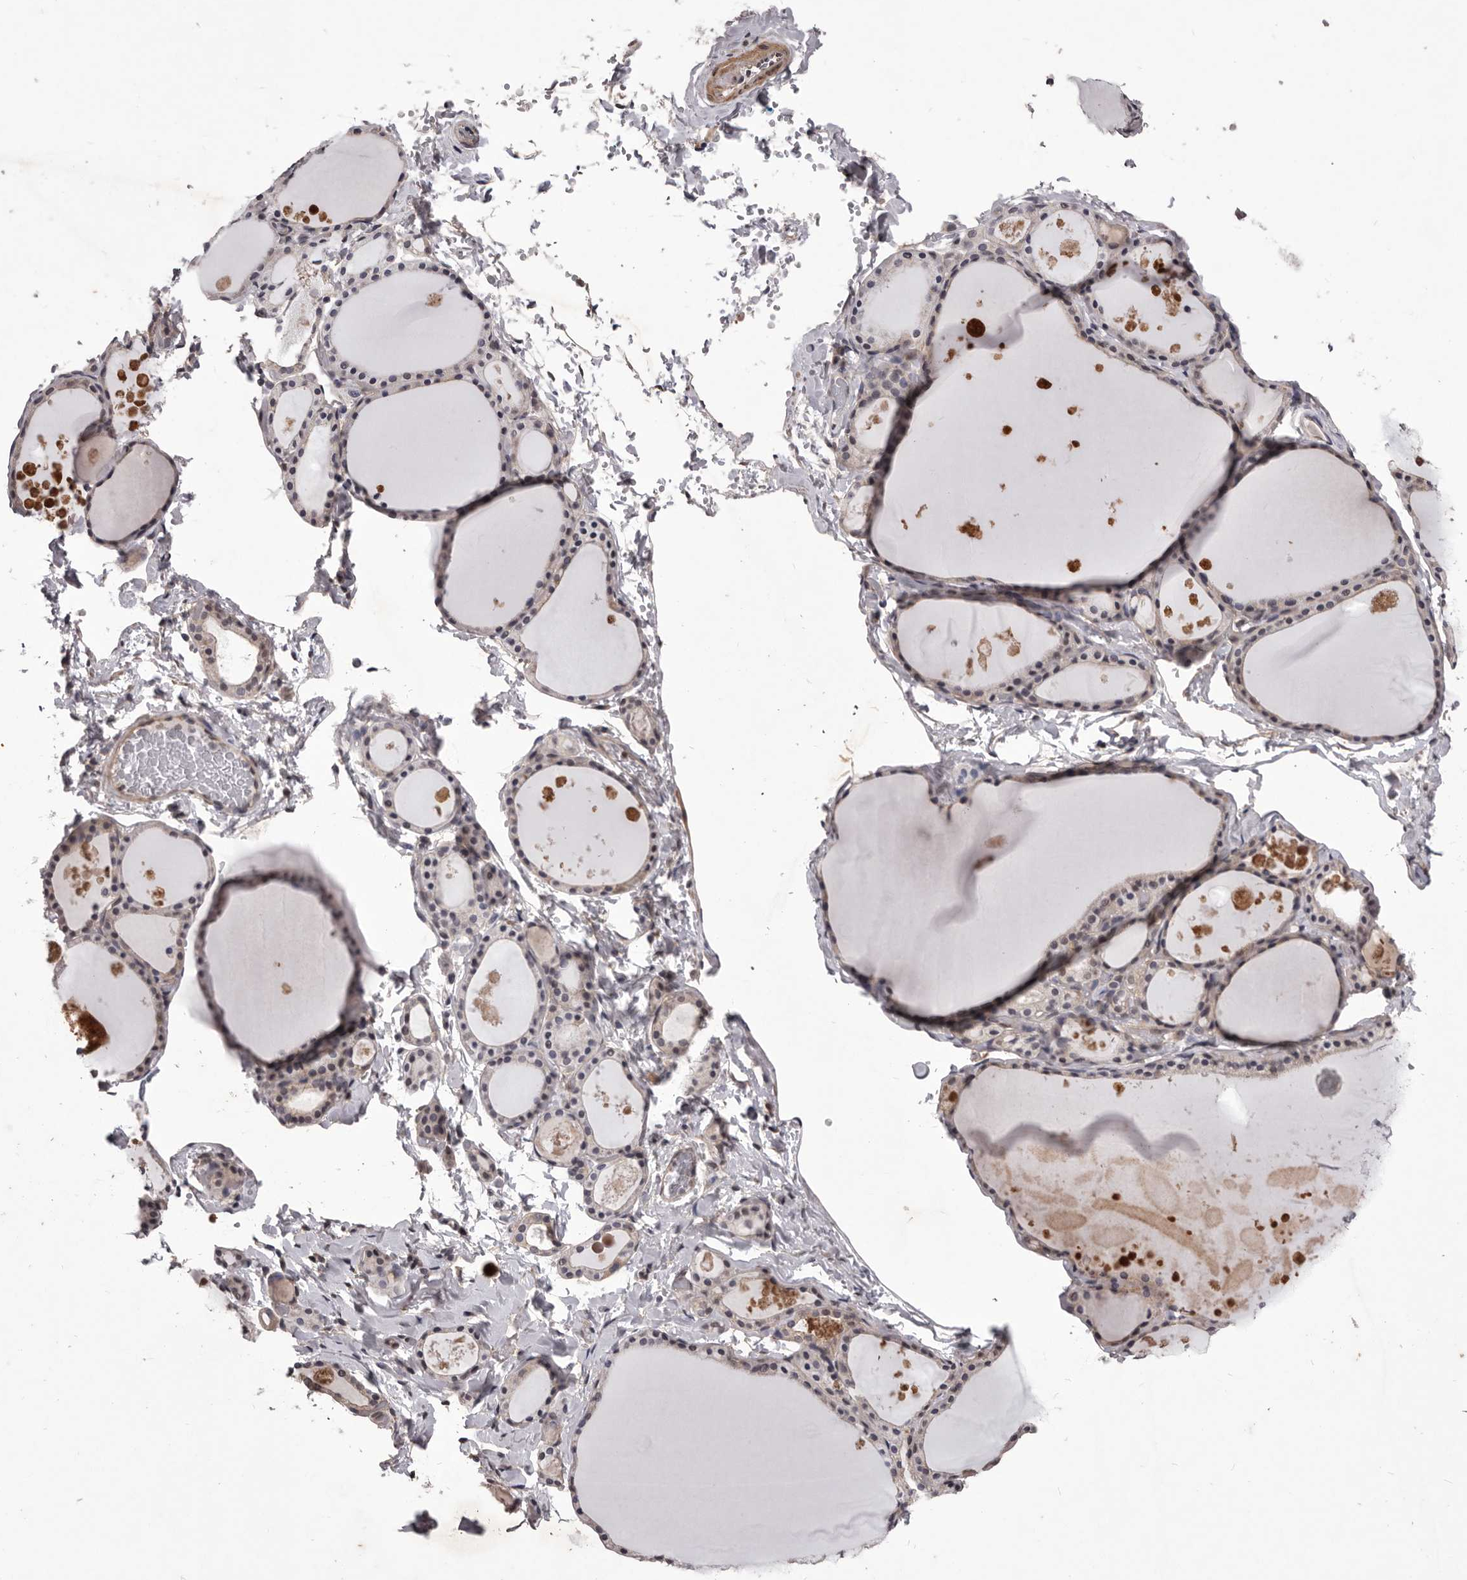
{"staining": {"intensity": "moderate", "quantity": "25%-75%", "location": "cytoplasmic/membranous,nuclear"}, "tissue": "thyroid gland", "cell_type": "Glandular cells", "image_type": "normal", "snomed": [{"axis": "morphology", "description": "Normal tissue, NOS"}, {"axis": "topography", "description": "Thyroid gland"}], "caption": "Protein expression analysis of unremarkable human thyroid gland reveals moderate cytoplasmic/membranous,nuclear staining in about 25%-75% of glandular cells. (DAB IHC with brightfield microscopy, high magnification).", "gene": "CELF3", "patient": {"sex": "male", "age": 56}}